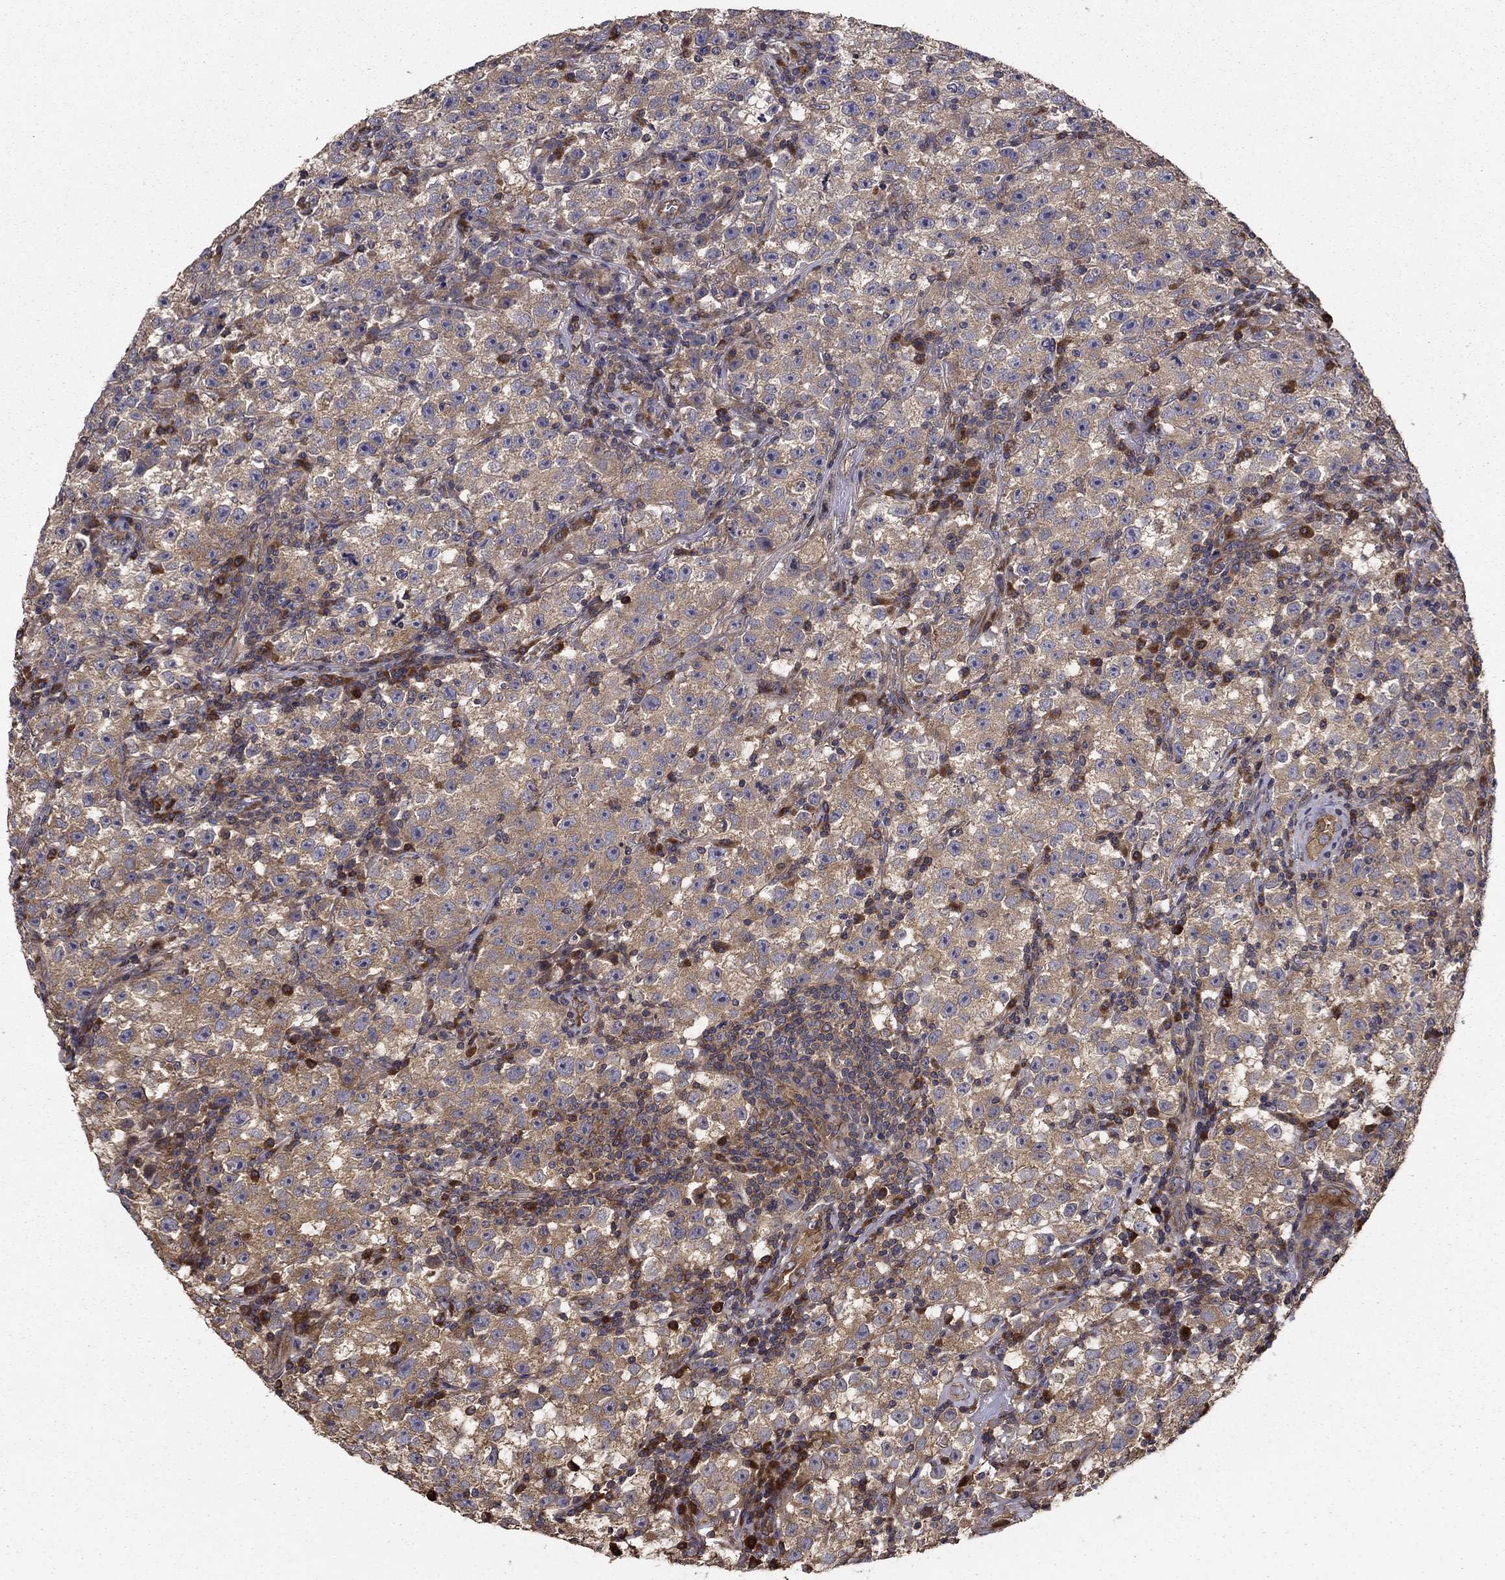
{"staining": {"intensity": "weak", "quantity": "25%-75%", "location": "cytoplasmic/membranous"}, "tissue": "testis cancer", "cell_type": "Tumor cells", "image_type": "cancer", "snomed": [{"axis": "morphology", "description": "Seminoma, NOS"}, {"axis": "topography", "description": "Testis"}], "caption": "This is a photomicrograph of immunohistochemistry (IHC) staining of testis cancer, which shows weak expression in the cytoplasmic/membranous of tumor cells.", "gene": "BABAM2", "patient": {"sex": "male", "age": 22}}